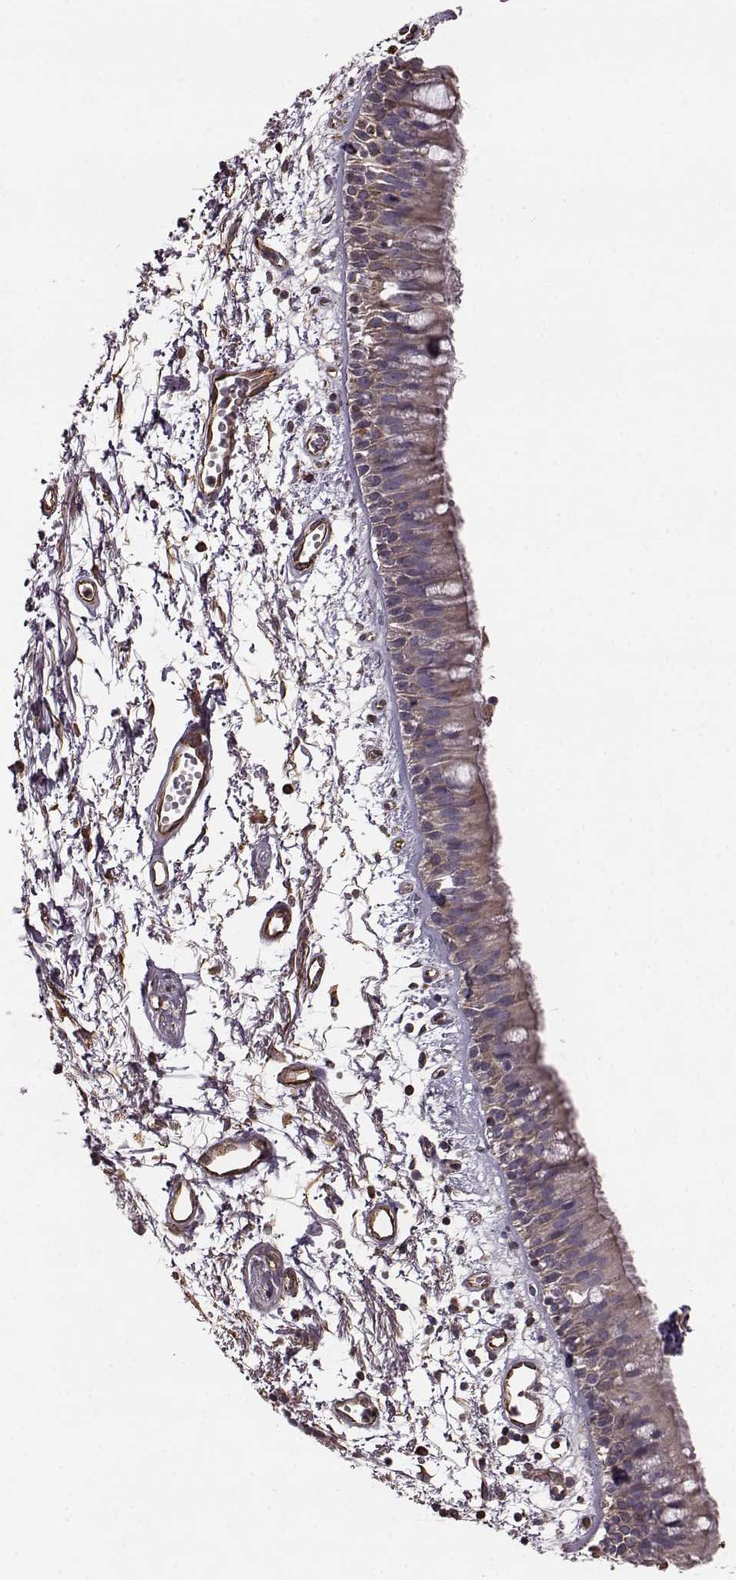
{"staining": {"intensity": "weak", "quantity": ">75%", "location": "cytoplasmic/membranous"}, "tissue": "bronchus", "cell_type": "Respiratory epithelial cells", "image_type": "normal", "snomed": [{"axis": "morphology", "description": "Normal tissue, NOS"}, {"axis": "morphology", "description": "Squamous cell carcinoma, NOS"}, {"axis": "topography", "description": "Cartilage tissue"}, {"axis": "topography", "description": "Bronchus"}, {"axis": "topography", "description": "Lung"}], "caption": "This histopathology image displays benign bronchus stained with immunohistochemistry (IHC) to label a protein in brown. The cytoplasmic/membranous of respiratory epithelial cells show weak positivity for the protein. Nuclei are counter-stained blue.", "gene": "NTF3", "patient": {"sex": "male", "age": 66}}